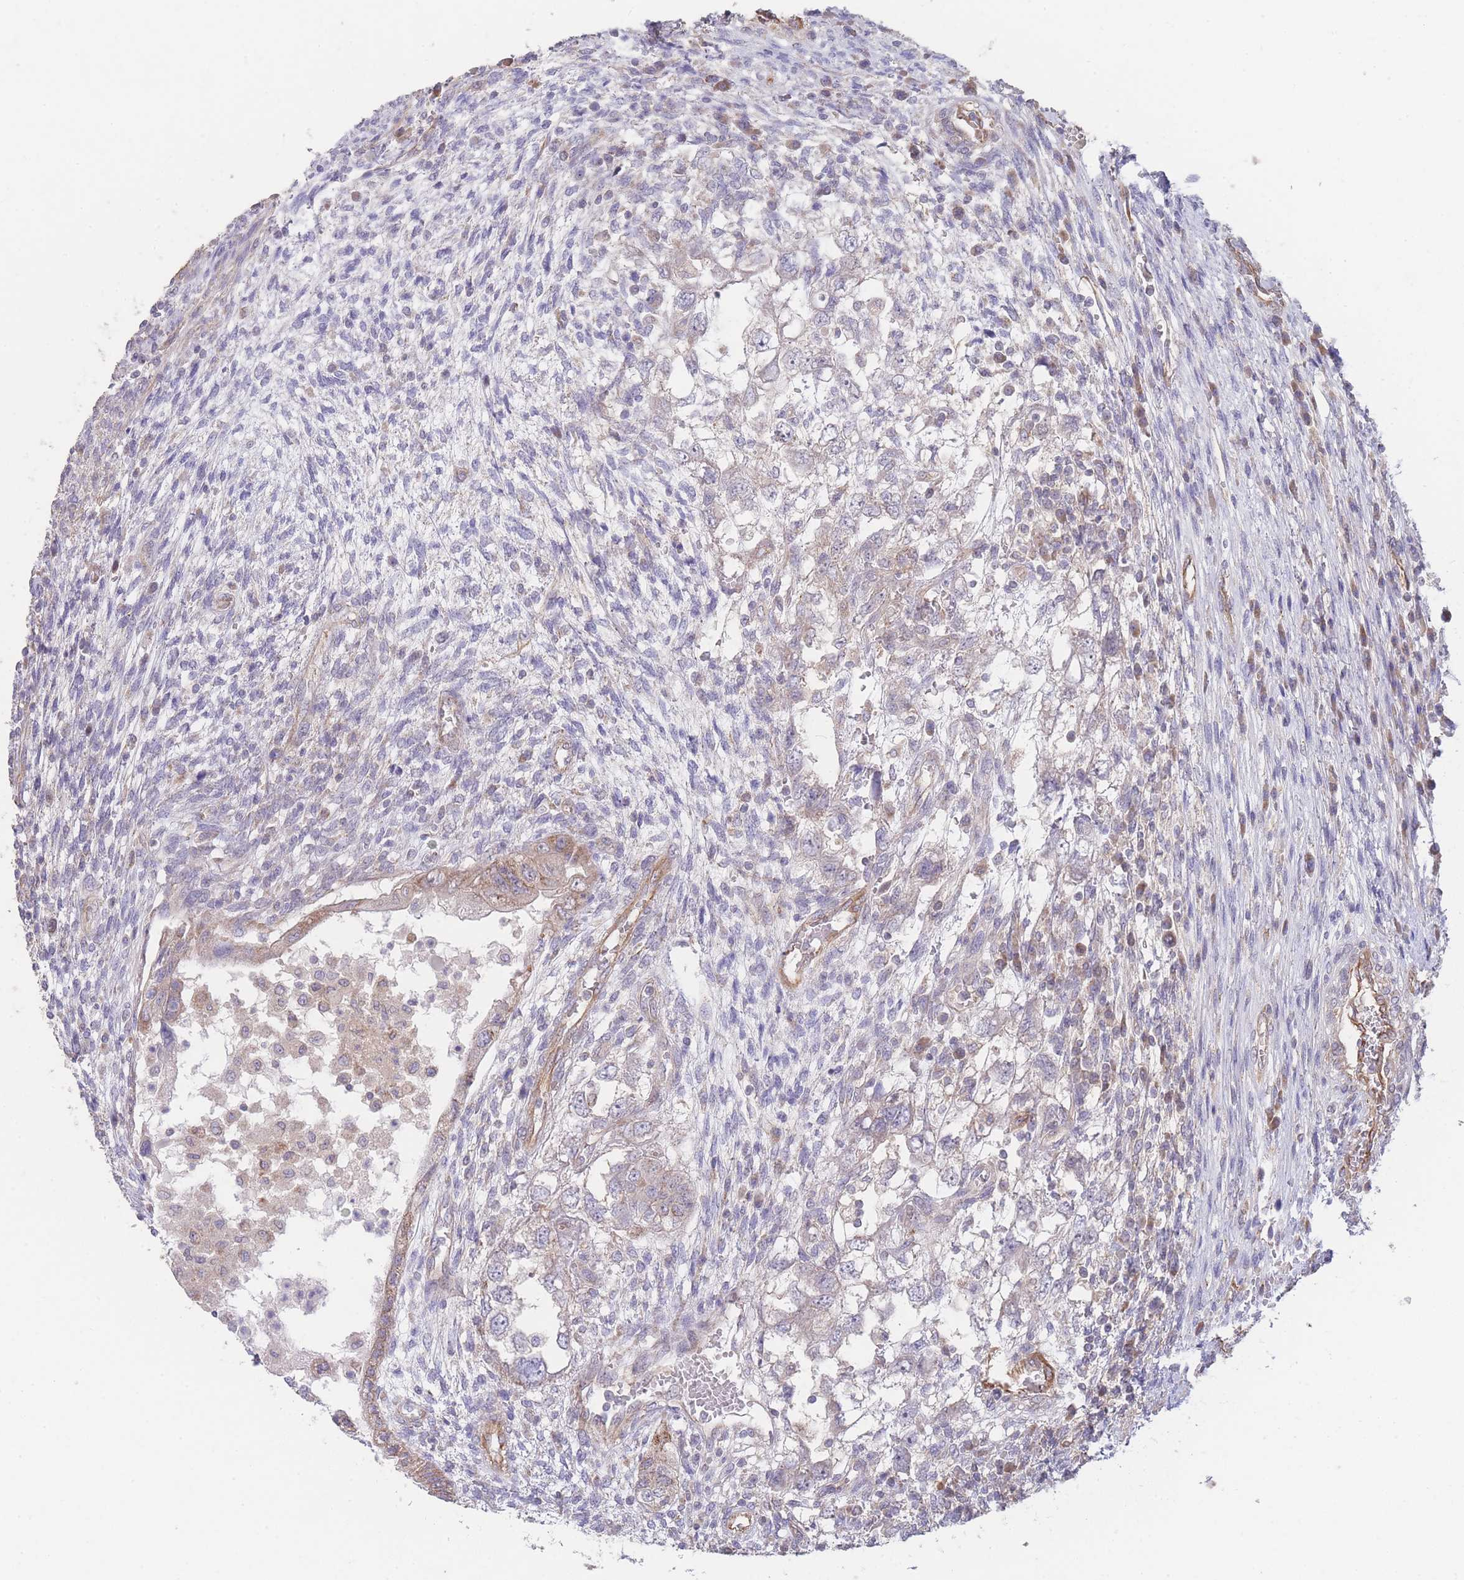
{"staining": {"intensity": "negative", "quantity": "none", "location": "none"}, "tissue": "testis cancer", "cell_type": "Tumor cells", "image_type": "cancer", "snomed": [{"axis": "morphology", "description": "Carcinoma, Embryonal, NOS"}, {"axis": "topography", "description": "Testis"}], "caption": "This is a micrograph of IHC staining of embryonal carcinoma (testis), which shows no staining in tumor cells. (DAB (3,3'-diaminobenzidine) immunohistochemistry with hematoxylin counter stain).", "gene": "PXMP4", "patient": {"sex": "male", "age": 26}}